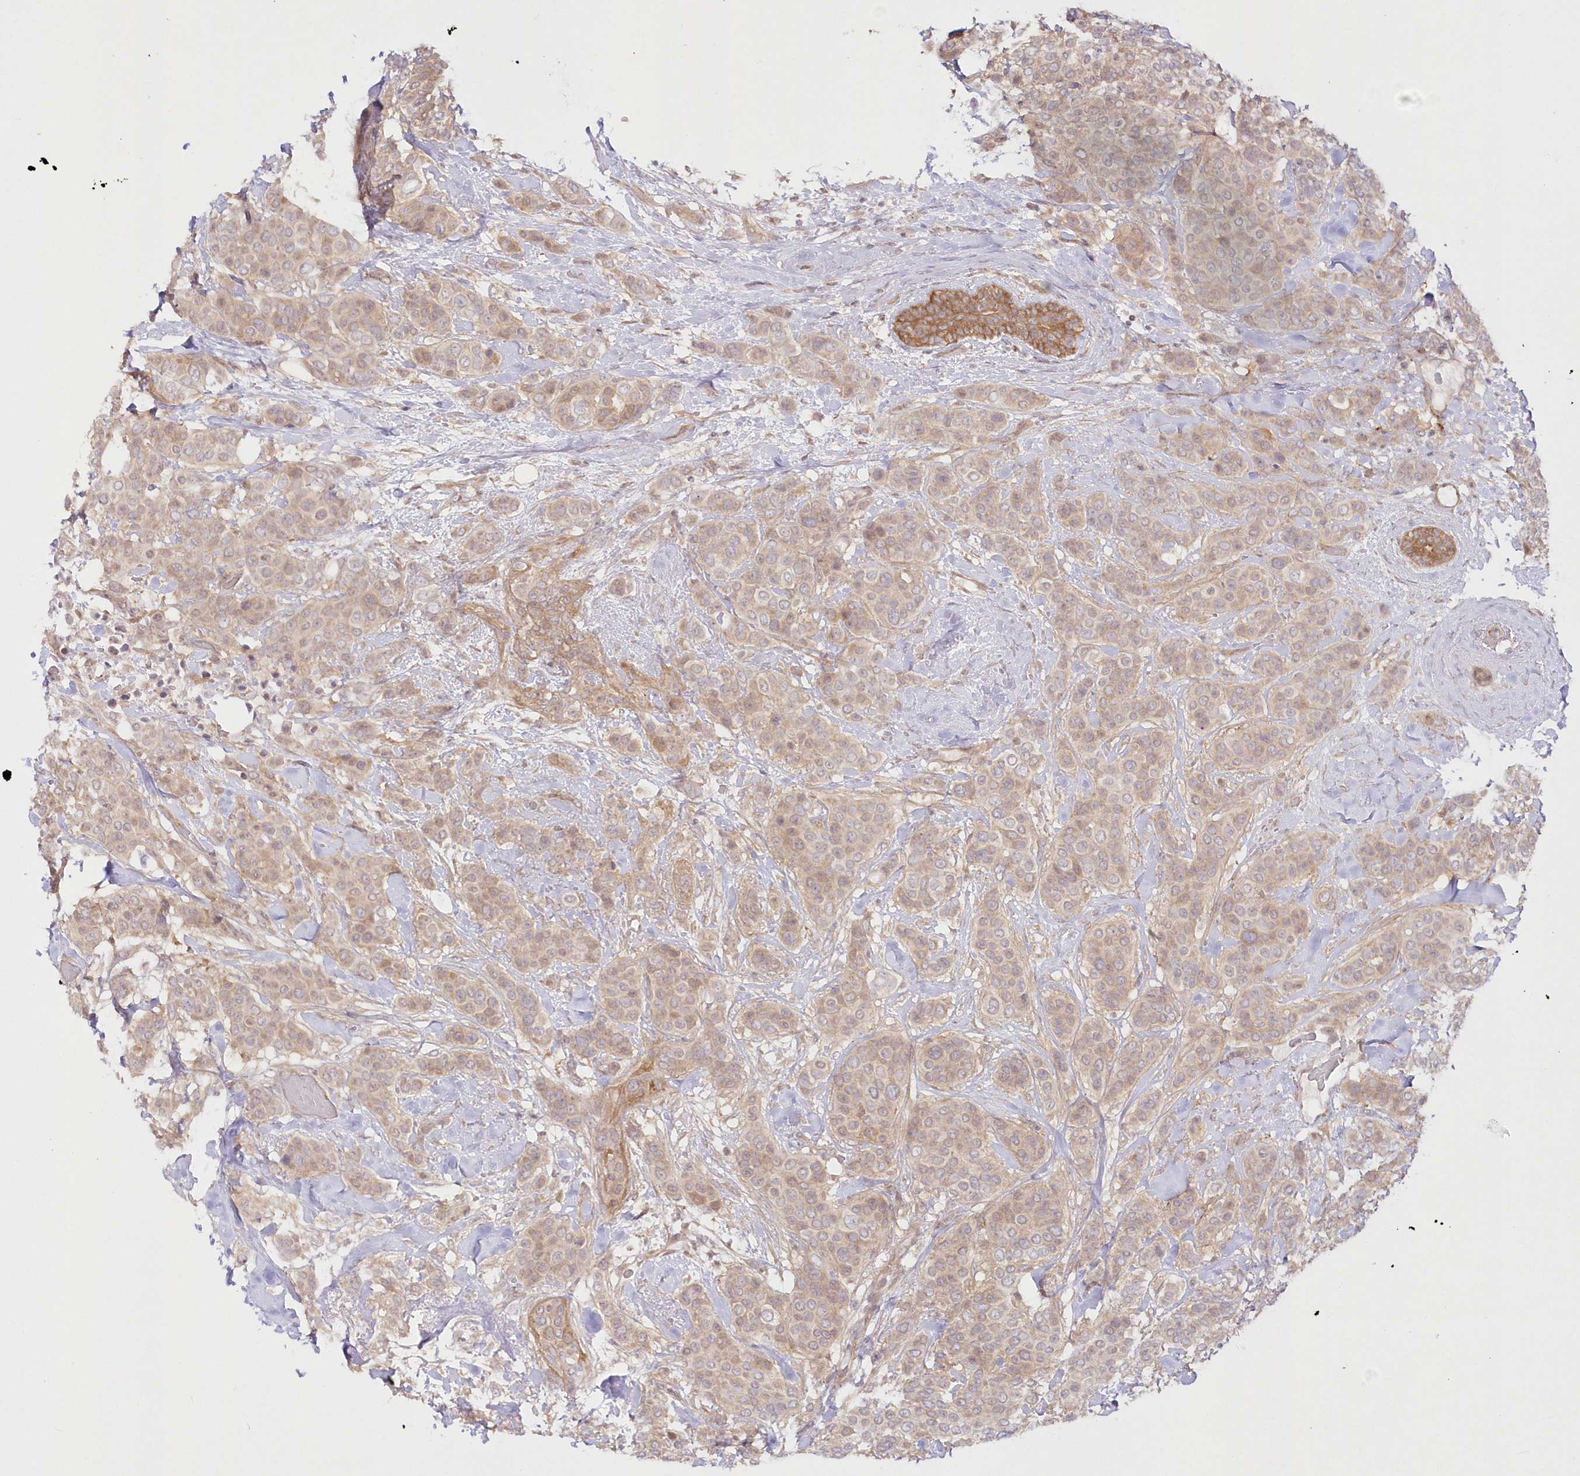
{"staining": {"intensity": "weak", "quantity": ">75%", "location": "cytoplasmic/membranous"}, "tissue": "breast cancer", "cell_type": "Tumor cells", "image_type": "cancer", "snomed": [{"axis": "morphology", "description": "Lobular carcinoma"}, {"axis": "topography", "description": "Breast"}], "caption": "Immunohistochemistry (IHC) of human lobular carcinoma (breast) exhibits low levels of weak cytoplasmic/membranous positivity in approximately >75% of tumor cells.", "gene": "IPMK", "patient": {"sex": "female", "age": 51}}